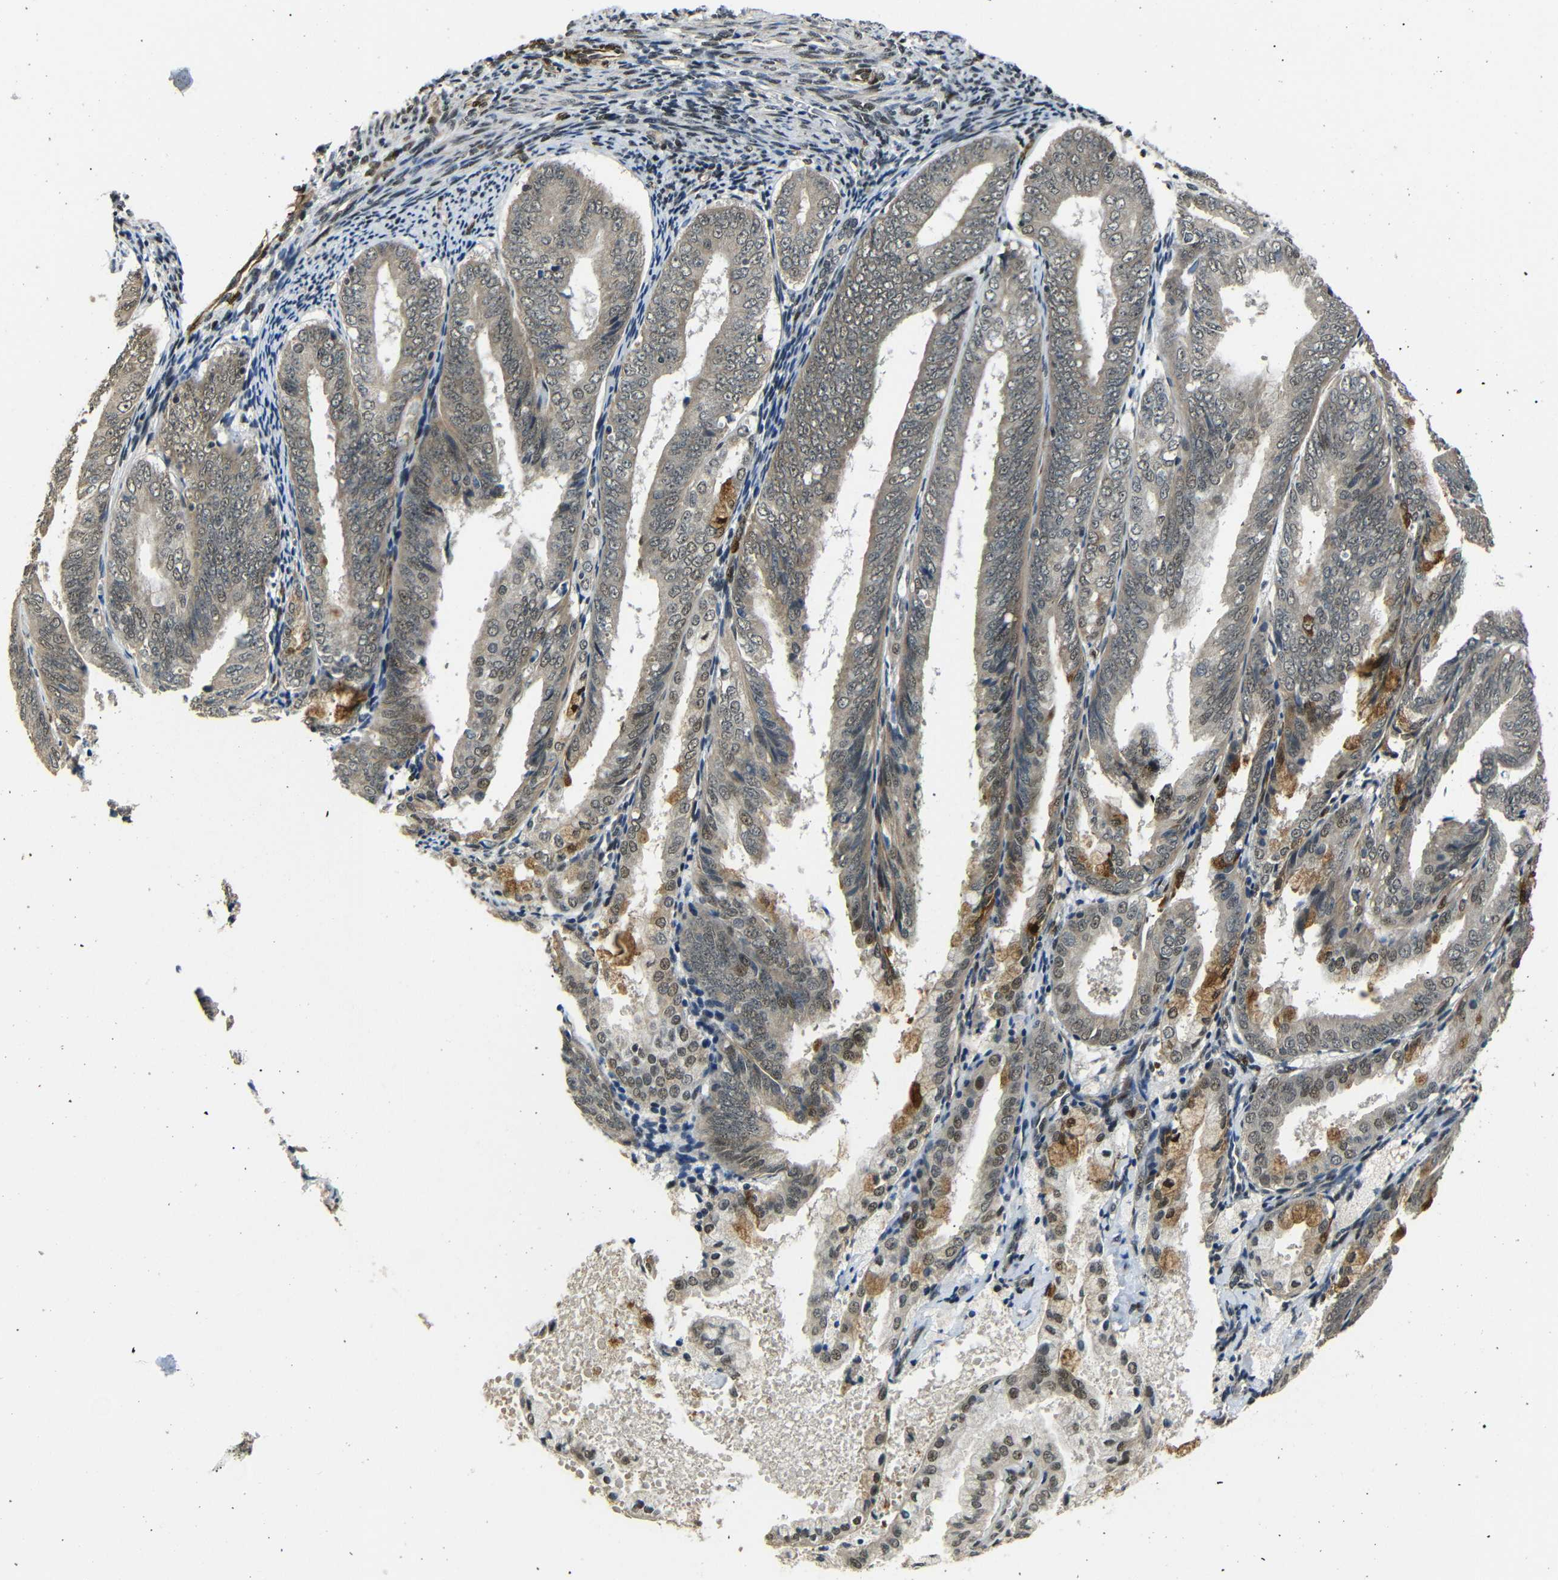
{"staining": {"intensity": "moderate", "quantity": ">75%", "location": "cytoplasmic/membranous,nuclear"}, "tissue": "endometrial cancer", "cell_type": "Tumor cells", "image_type": "cancer", "snomed": [{"axis": "morphology", "description": "Adenocarcinoma, NOS"}, {"axis": "topography", "description": "Endometrium"}], "caption": "There is medium levels of moderate cytoplasmic/membranous and nuclear positivity in tumor cells of adenocarcinoma (endometrial), as demonstrated by immunohistochemical staining (brown color).", "gene": "TBX2", "patient": {"sex": "female", "age": 63}}